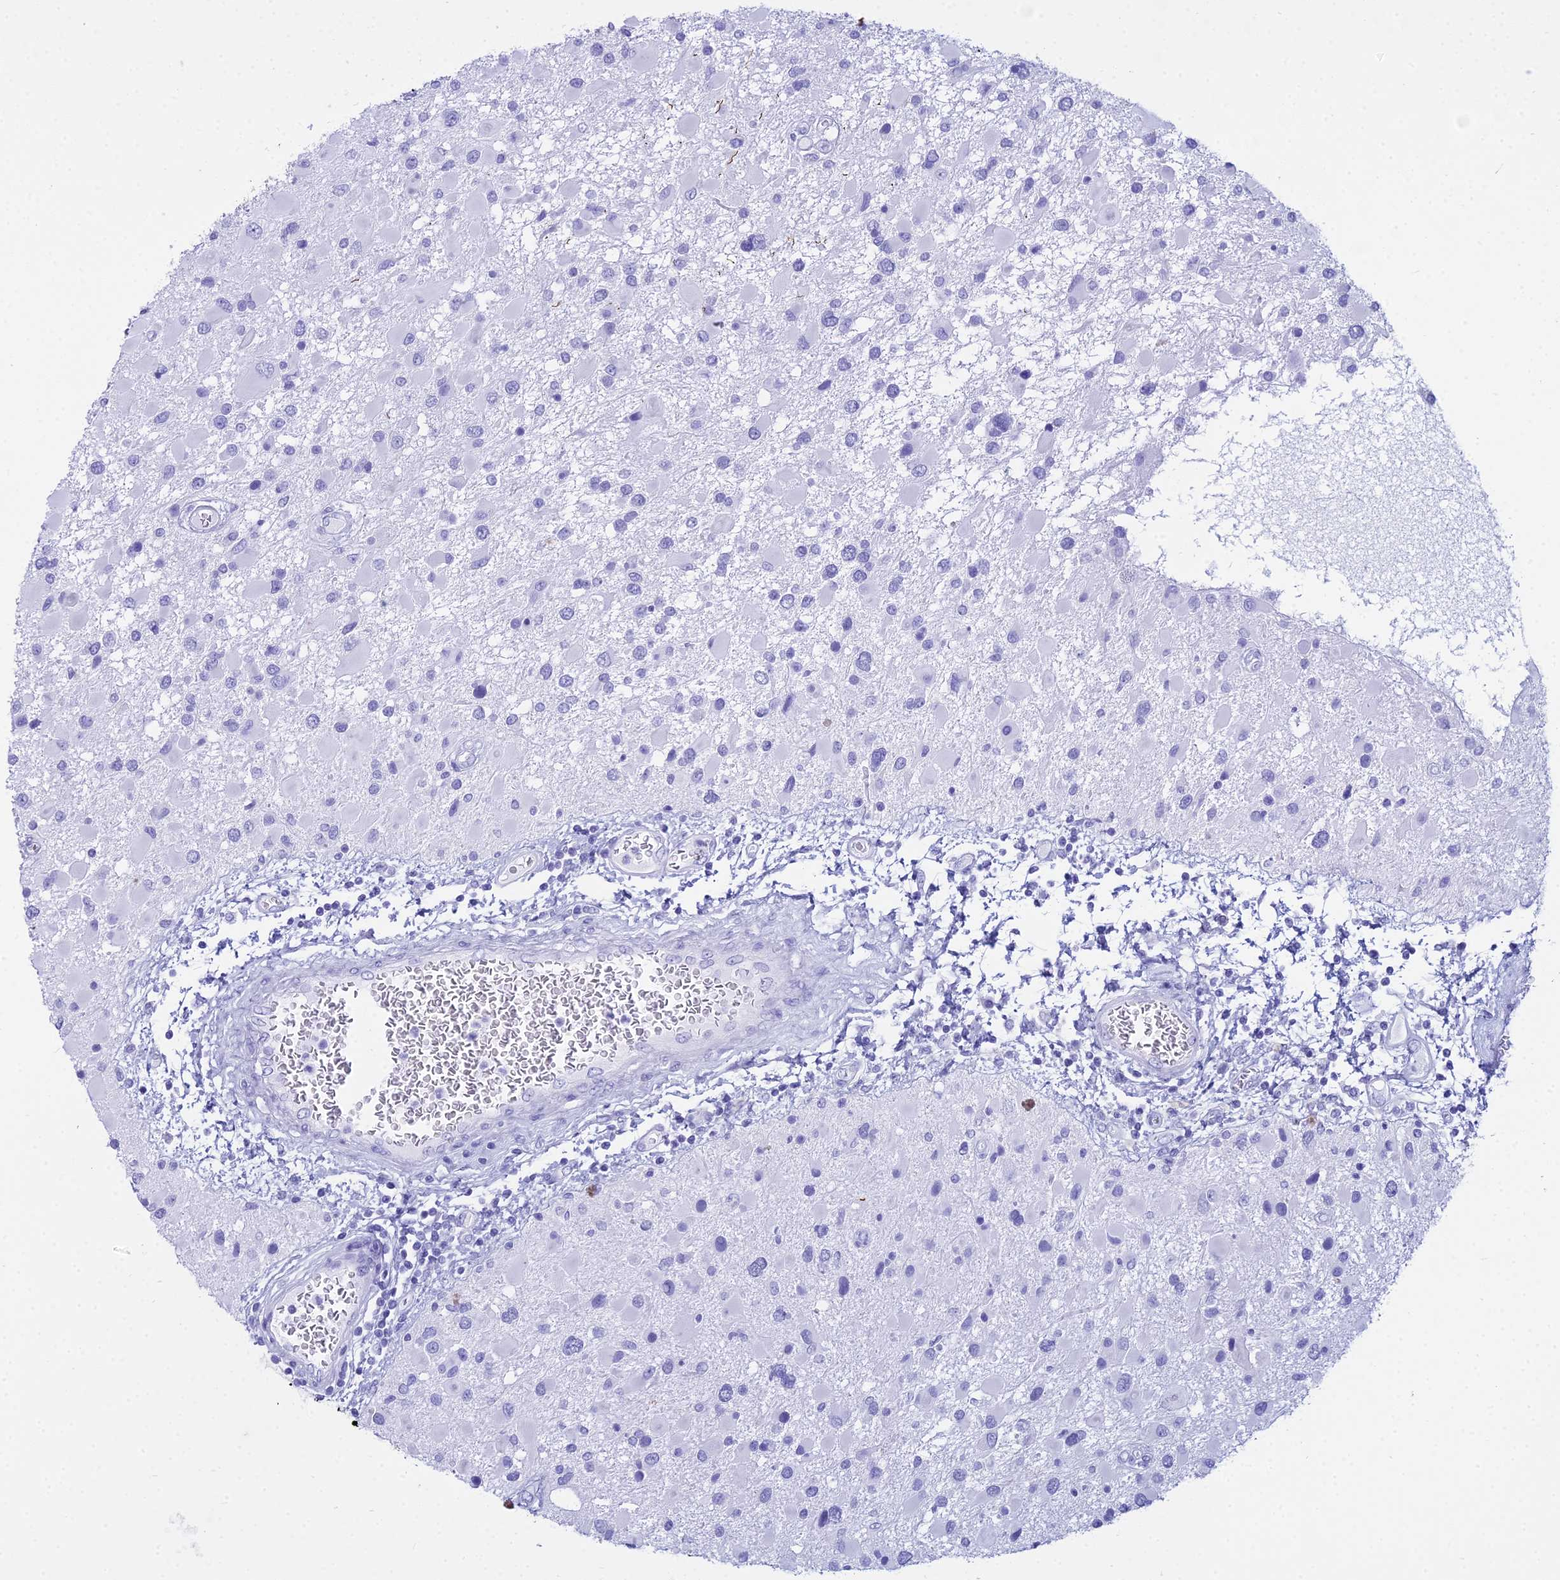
{"staining": {"intensity": "negative", "quantity": "none", "location": "none"}, "tissue": "glioma", "cell_type": "Tumor cells", "image_type": "cancer", "snomed": [{"axis": "morphology", "description": "Glioma, malignant, High grade"}, {"axis": "topography", "description": "Brain"}], "caption": "Tumor cells show no significant staining in malignant glioma (high-grade).", "gene": "ZNF442", "patient": {"sex": "male", "age": 53}}